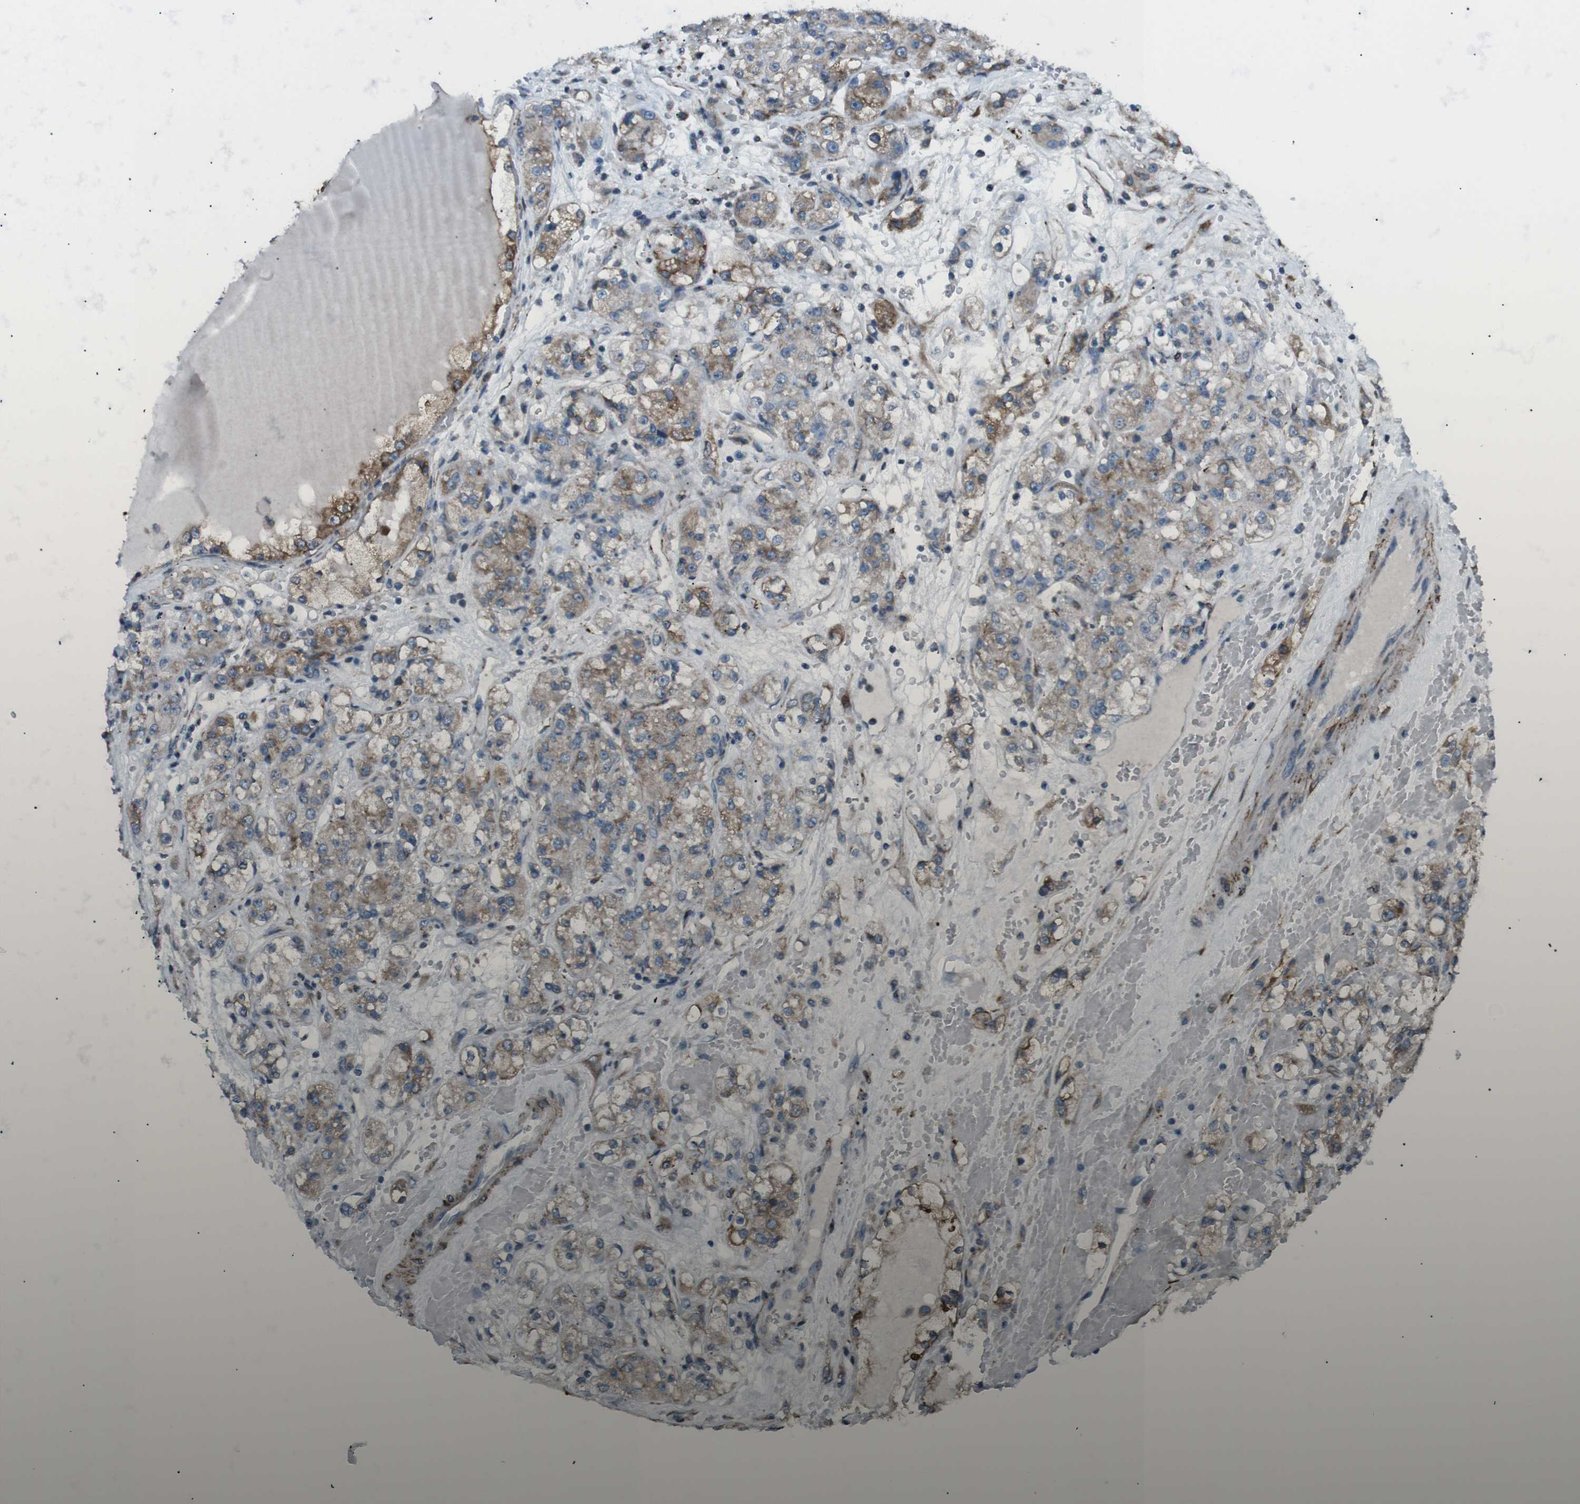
{"staining": {"intensity": "weak", "quantity": ">75%", "location": "cytoplasmic/membranous"}, "tissue": "renal cancer", "cell_type": "Tumor cells", "image_type": "cancer", "snomed": [{"axis": "morphology", "description": "Normal tissue, NOS"}, {"axis": "morphology", "description": "Adenocarcinoma, NOS"}, {"axis": "topography", "description": "Kidney"}], "caption": "About >75% of tumor cells in renal cancer (adenocarcinoma) display weak cytoplasmic/membranous protein expression as visualized by brown immunohistochemical staining.", "gene": "LNPK", "patient": {"sex": "male", "age": 61}}